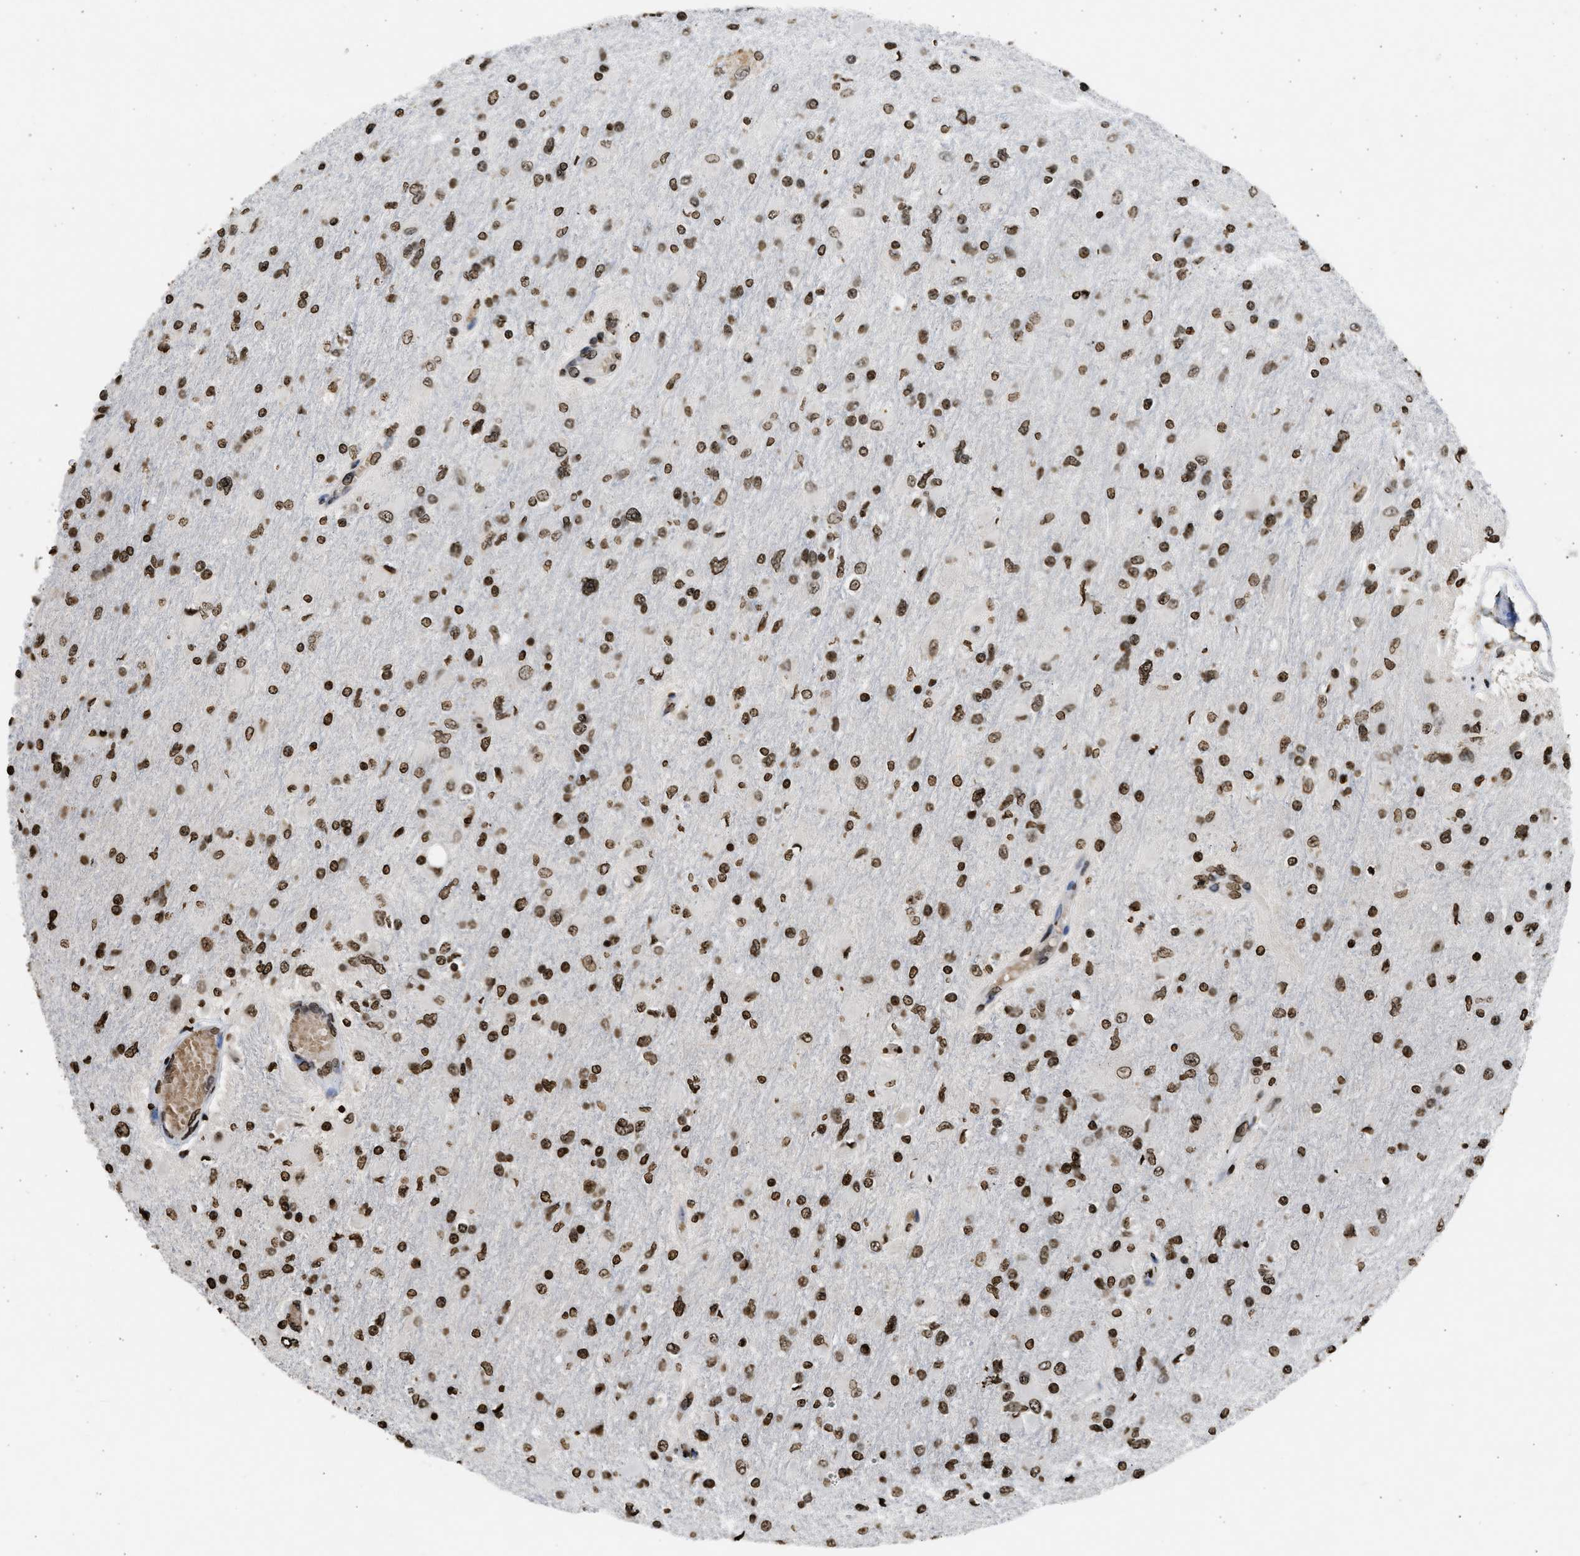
{"staining": {"intensity": "moderate", "quantity": ">75%", "location": "nuclear"}, "tissue": "glioma", "cell_type": "Tumor cells", "image_type": "cancer", "snomed": [{"axis": "morphology", "description": "Glioma, malignant, High grade"}, {"axis": "topography", "description": "Cerebral cortex"}], "caption": "Glioma stained for a protein demonstrates moderate nuclear positivity in tumor cells.", "gene": "RRAGC", "patient": {"sex": "female", "age": 36}}